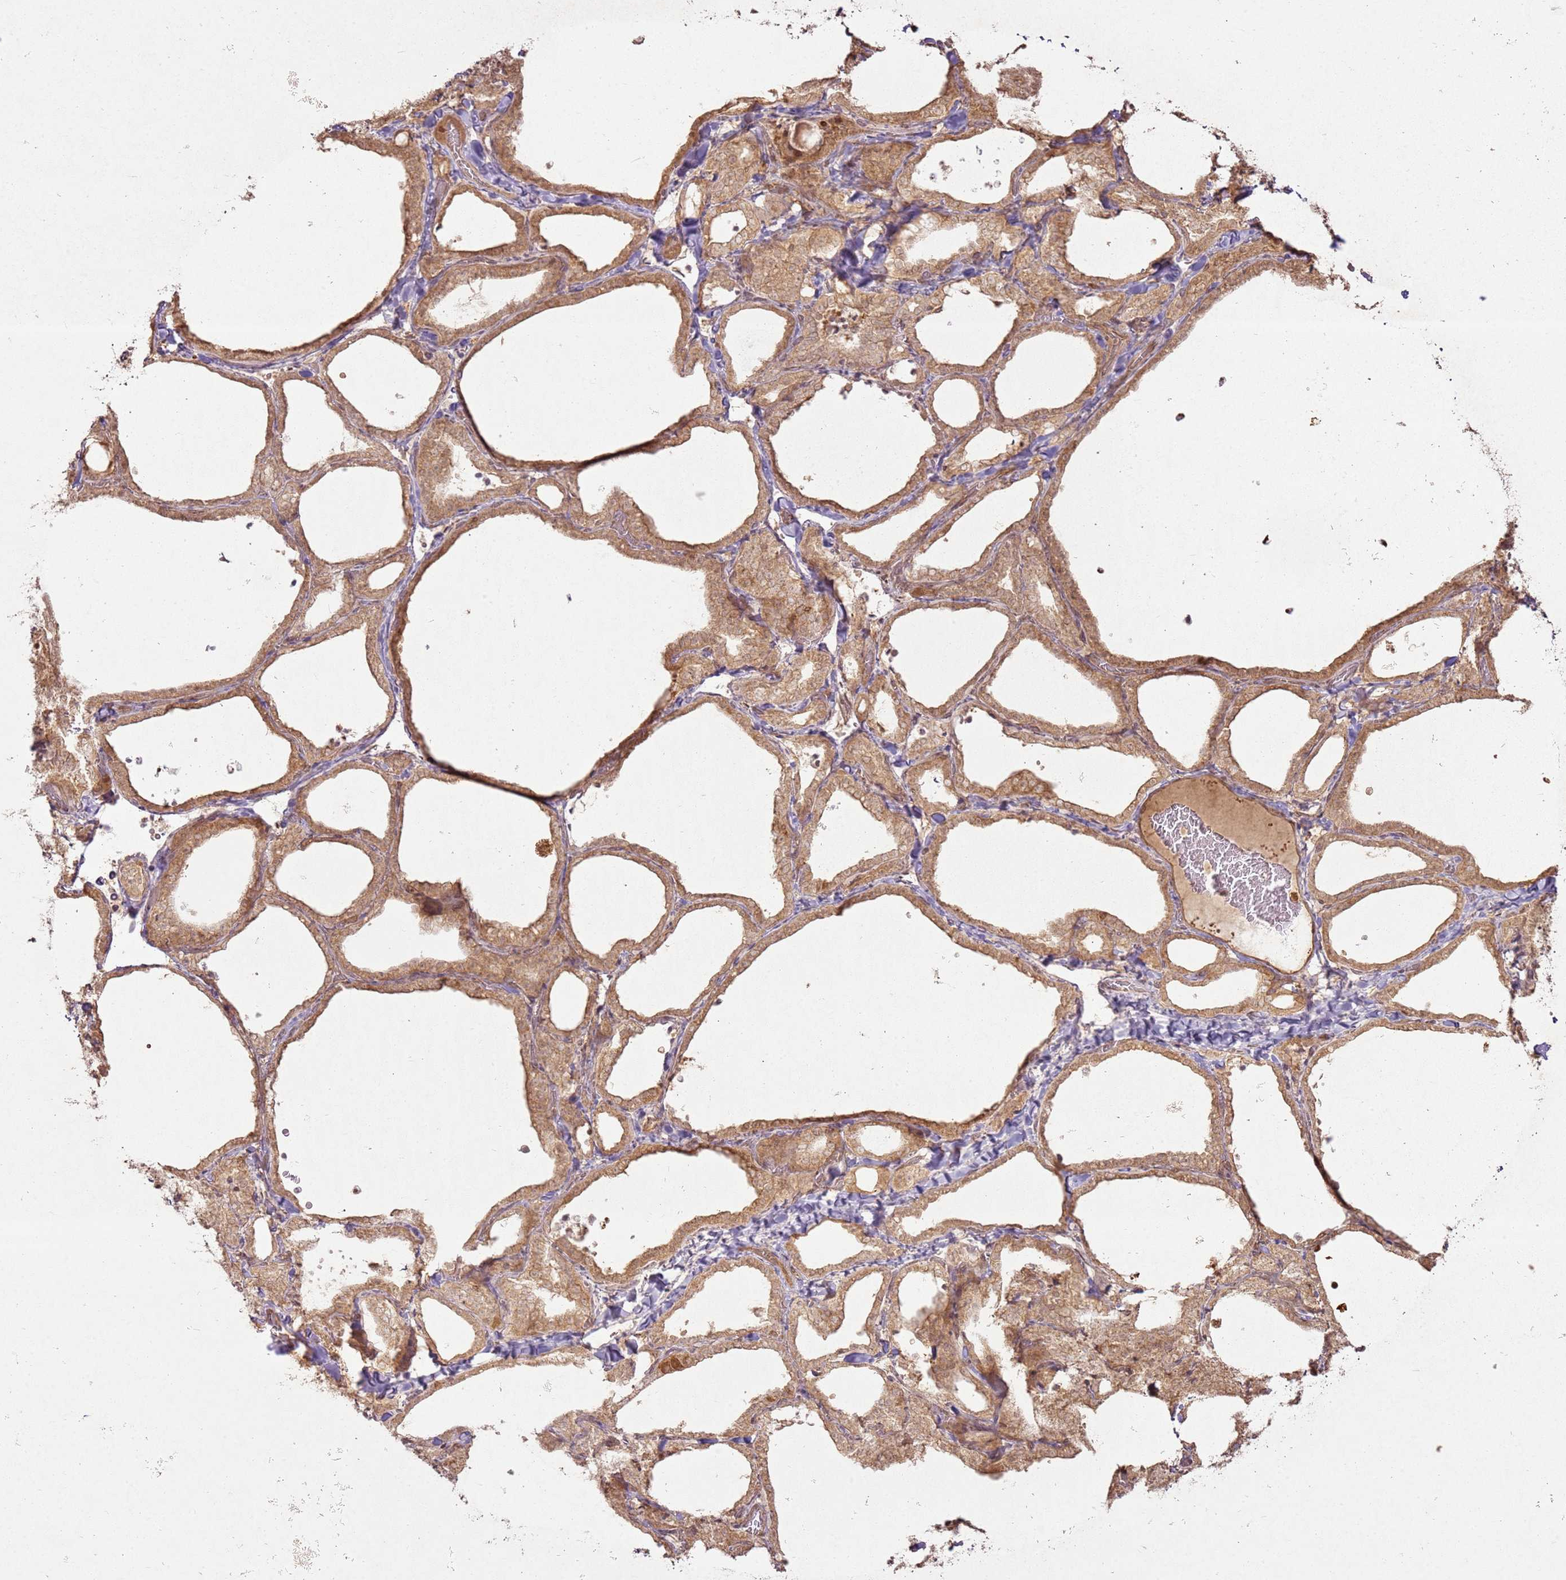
{"staining": {"intensity": "moderate", "quantity": ">75%", "location": "cytoplasmic/membranous"}, "tissue": "thyroid gland", "cell_type": "Glandular cells", "image_type": "normal", "snomed": [{"axis": "morphology", "description": "Normal tissue, NOS"}, {"axis": "topography", "description": "Thyroid gland"}], "caption": "Immunohistochemical staining of normal human thyroid gland exhibits >75% levels of moderate cytoplasmic/membranous protein expression in approximately >75% of glandular cells.", "gene": "ZNF776", "patient": {"sex": "female", "age": 22}}